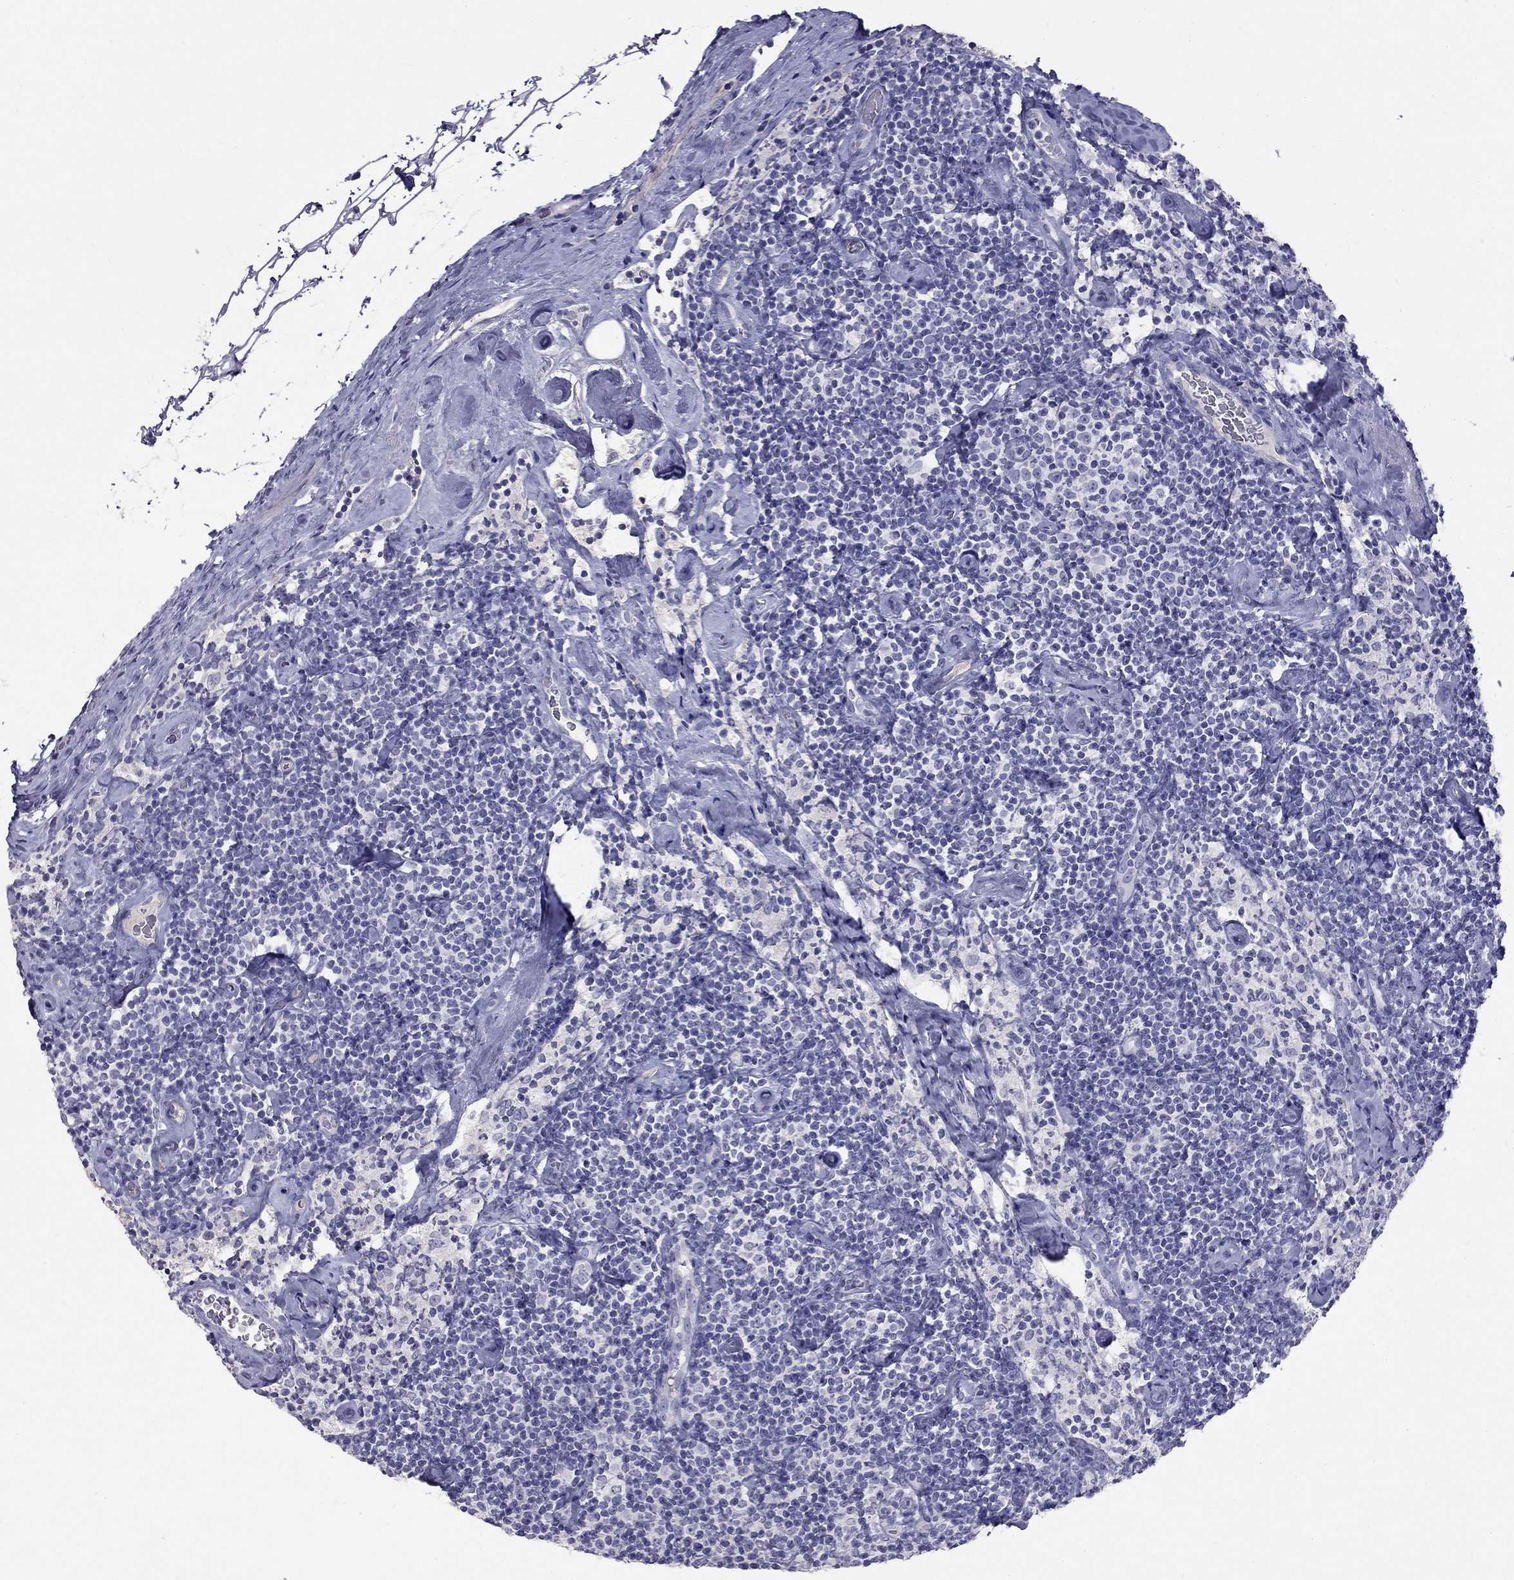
{"staining": {"intensity": "negative", "quantity": "none", "location": "none"}, "tissue": "lymphoma", "cell_type": "Tumor cells", "image_type": "cancer", "snomed": [{"axis": "morphology", "description": "Malignant lymphoma, non-Hodgkin's type, Low grade"}, {"axis": "topography", "description": "Lymph node"}], "caption": "An immunohistochemistry image of lymphoma is shown. There is no staining in tumor cells of lymphoma.", "gene": "CFAP91", "patient": {"sex": "male", "age": 81}}